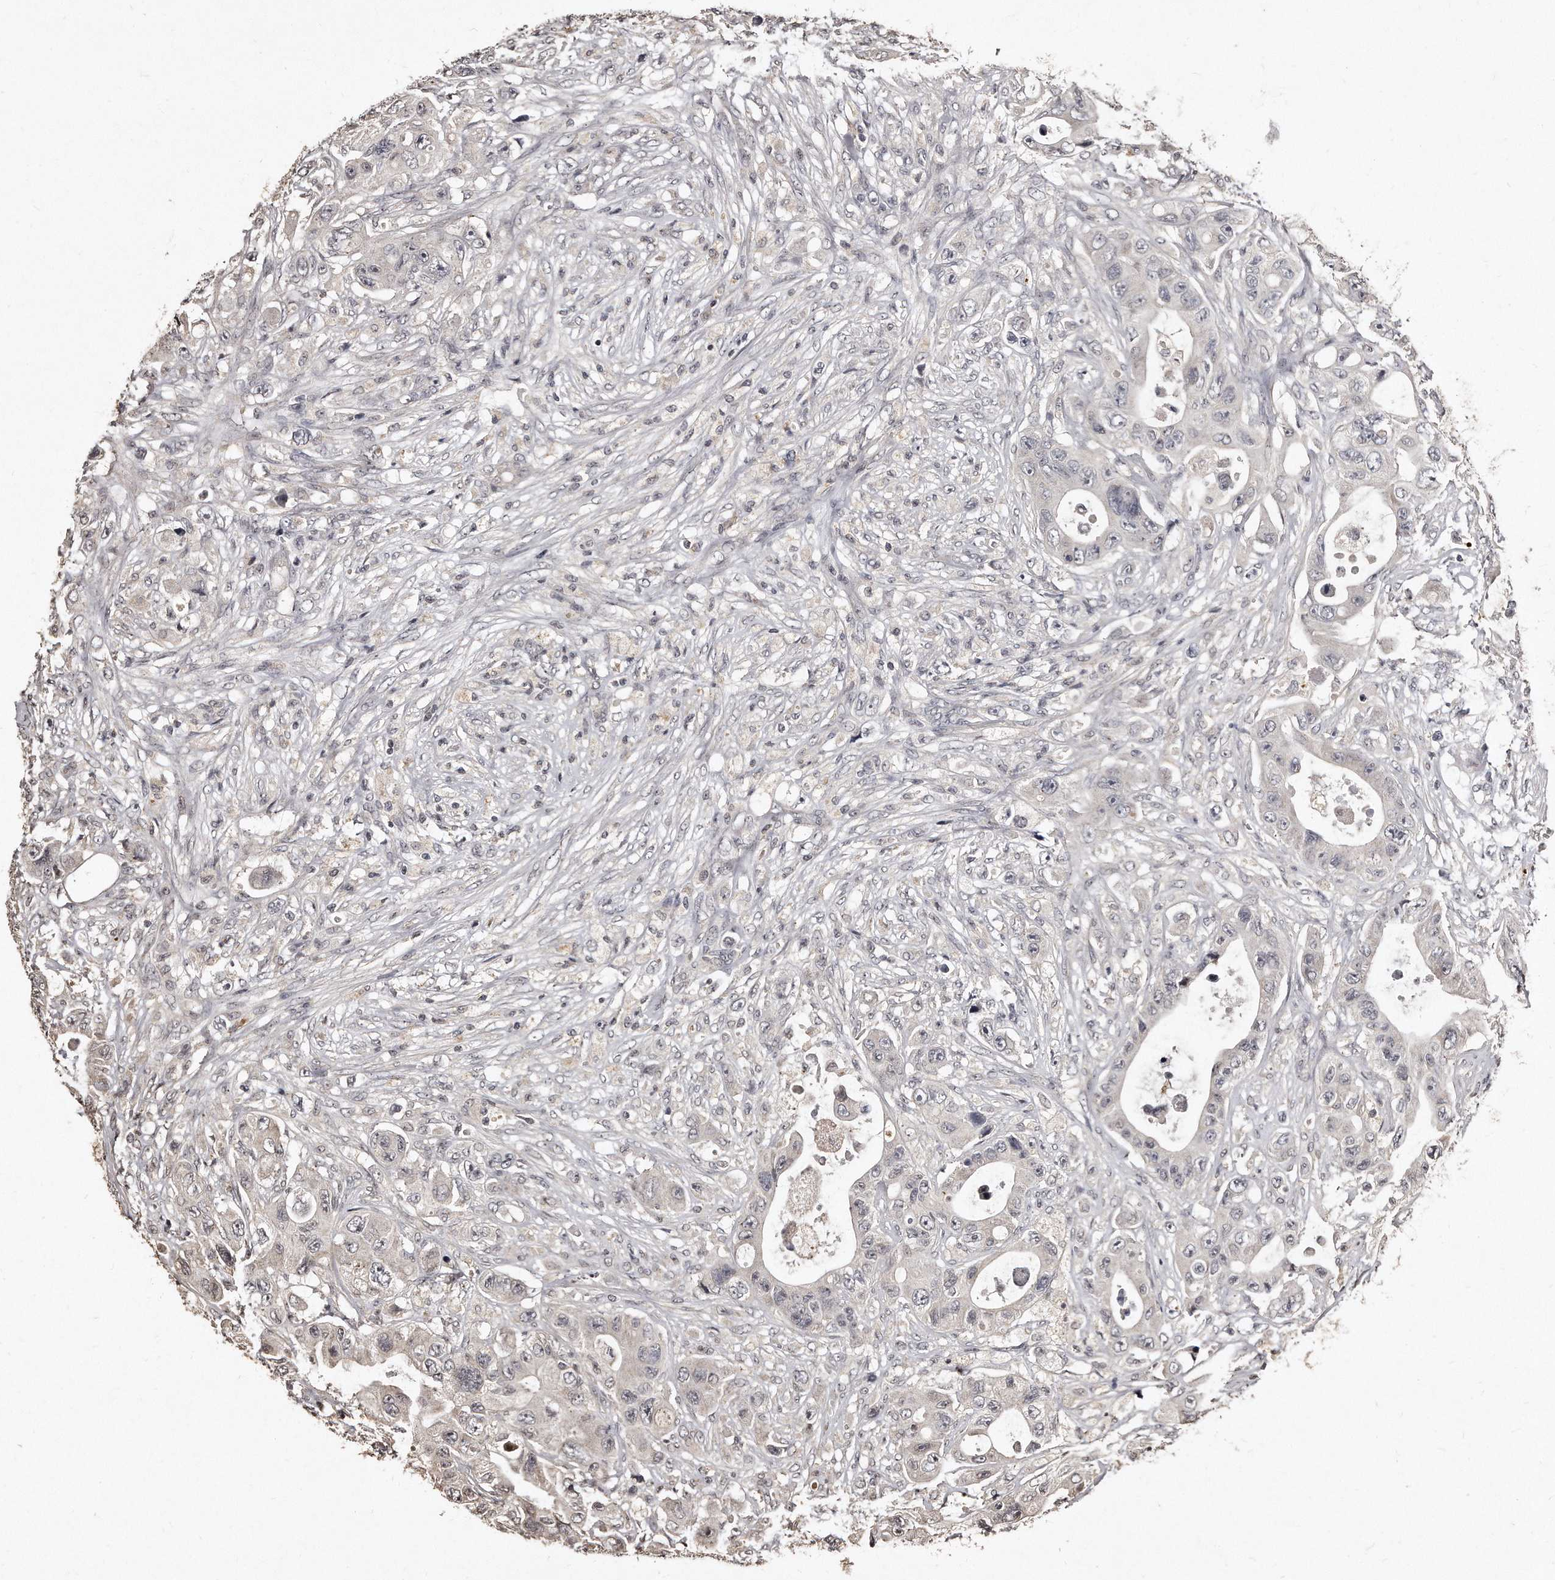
{"staining": {"intensity": "negative", "quantity": "none", "location": "none"}, "tissue": "colorectal cancer", "cell_type": "Tumor cells", "image_type": "cancer", "snomed": [{"axis": "morphology", "description": "Adenocarcinoma, NOS"}, {"axis": "topography", "description": "Colon"}], "caption": "Immunohistochemistry (IHC) of adenocarcinoma (colorectal) demonstrates no staining in tumor cells. (DAB (3,3'-diaminobenzidine) immunohistochemistry (IHC) with hematoxylin counter stain).", "gene": "TSHR", "patient": {"sex": "female", "age": 46}}